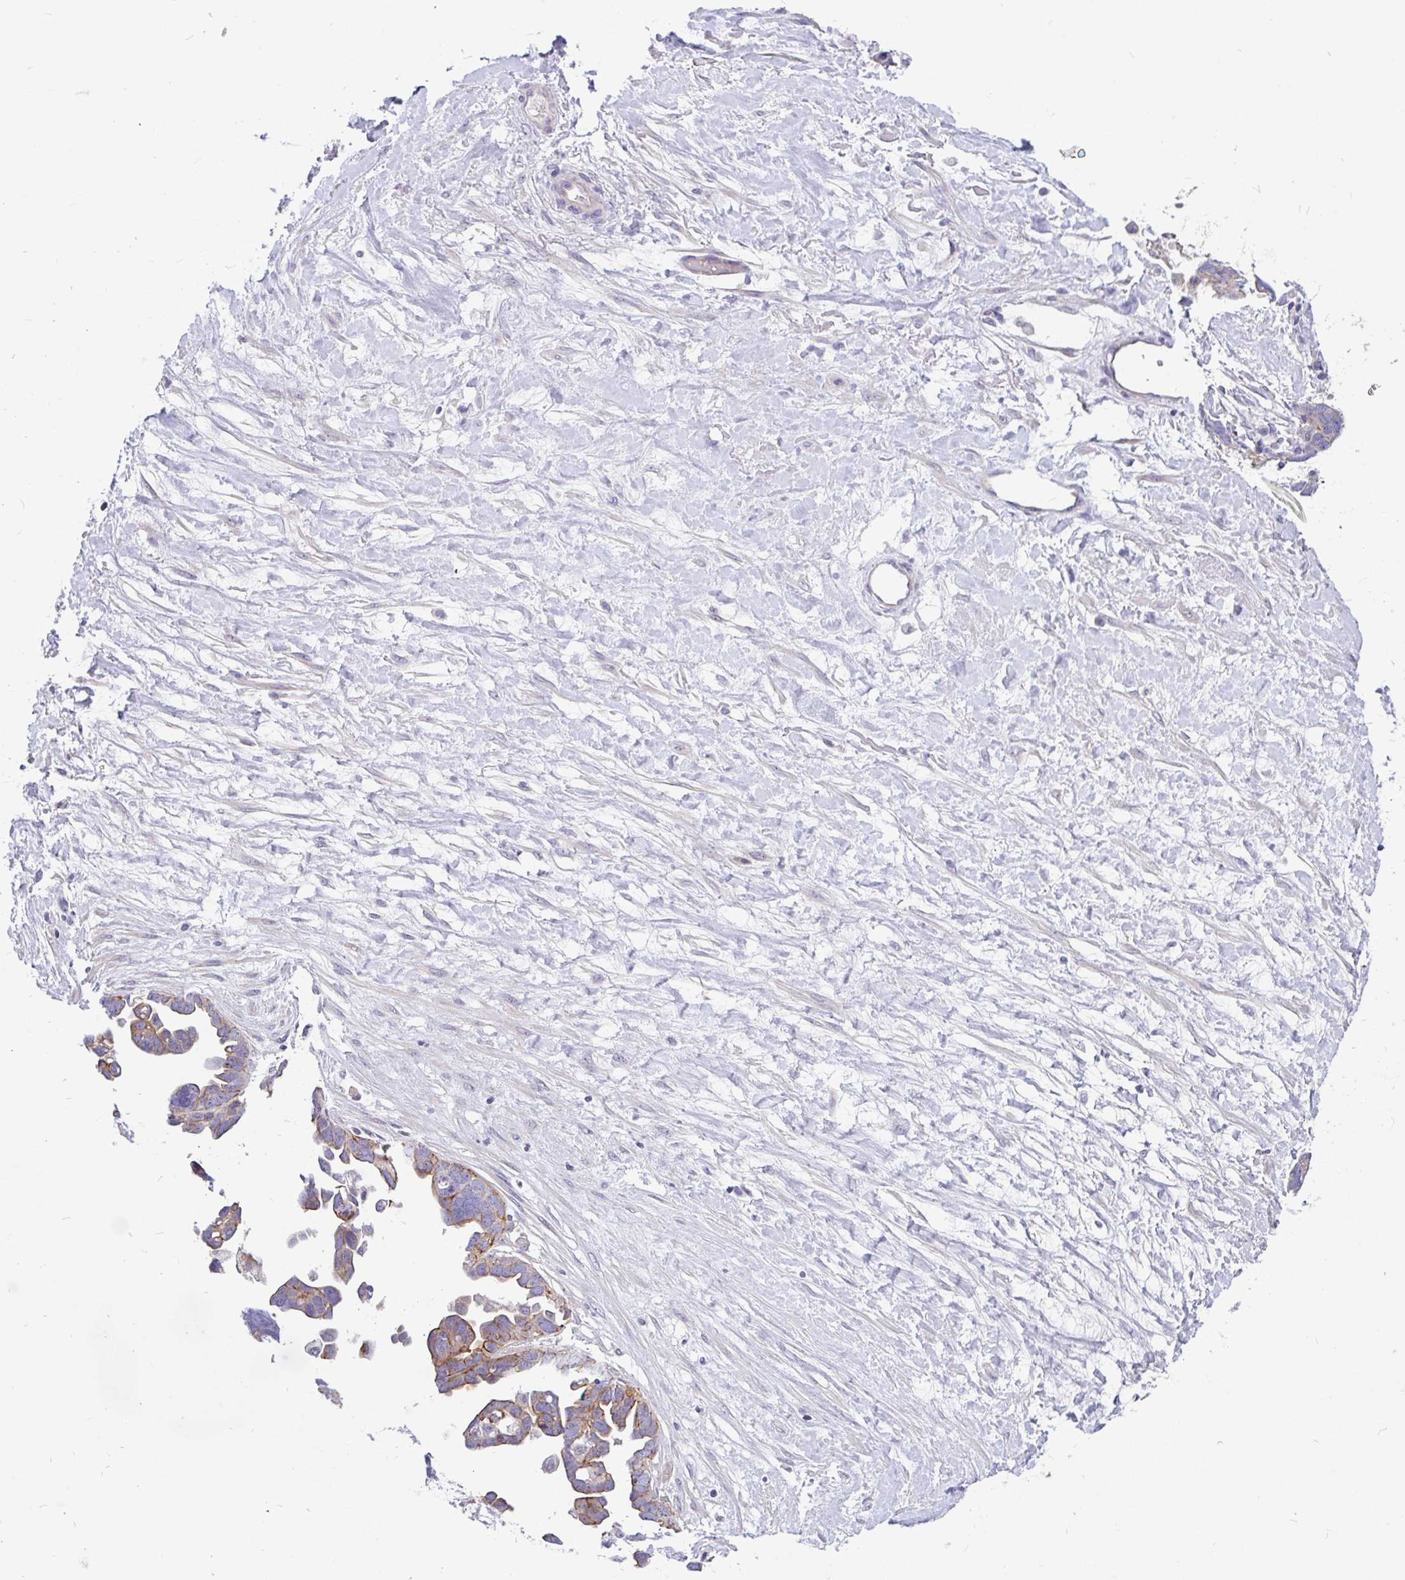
{"staining": {"intensity": "moderate", "quantity": "<25%", "location": "cytoplasmic/membranous"}, "tissue": "ovarian cancer", "cell_type": "Tumor cells", "image_type": "cancer", "snomed": [{"axis": "morphology", "description": "Cystadenocarcinoma, serous, NOS"}, {"axis": "topography", "description": "Ovary"}], "caption": "High-magnification brightfield microscopy of ovarian serous cystadenocarcinoma stained with DAB (3,3'-diaminobenzidine) (brown) and counterstained with hematoxylin (blue). tumor cells exhibit moderate cytoplasmic/membranous staining is present in about<25% of cells.", "gene": "LRRC26", "patient": {"sex": "female", "age": 54}}